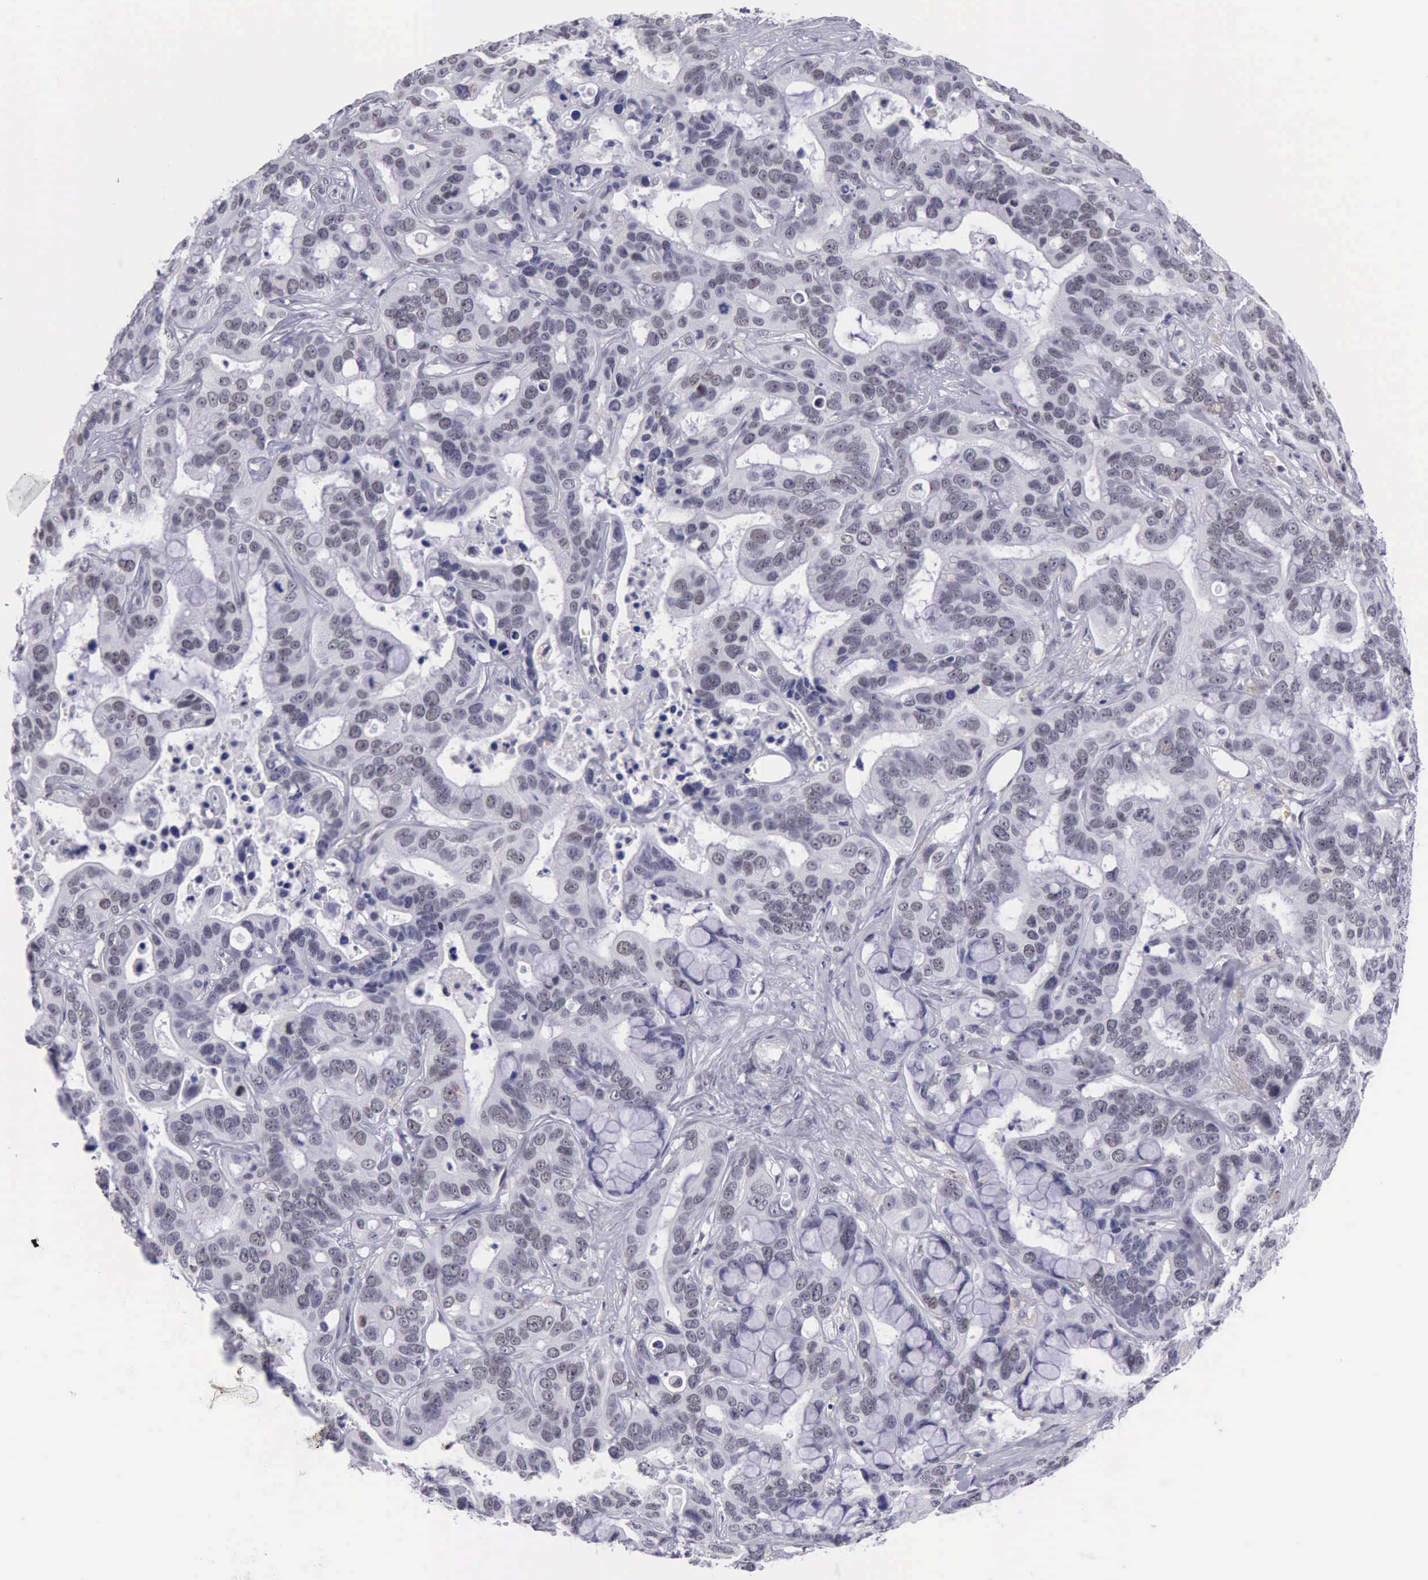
{"staining": {"intensity": "weak", "quantity": "25%-75%", "location": "nuclear"}, "tissue": "liver cancer", "cell_type": "Tumor cells", "image_type": "cancer", "snomed": [{"axis": "morphology", "description": "Cholangiocarcinoma"}, {"axis": "topography", "description": "Liver"}], "caption": "This image exhibits IHC staining of human liver cancer (cholangiocarcinoma), with low weak nuclear positivity in approximately 25%-75% of tumor cells.", "gene": "EP300", "patient": {"sex": "female", "age": 65}}